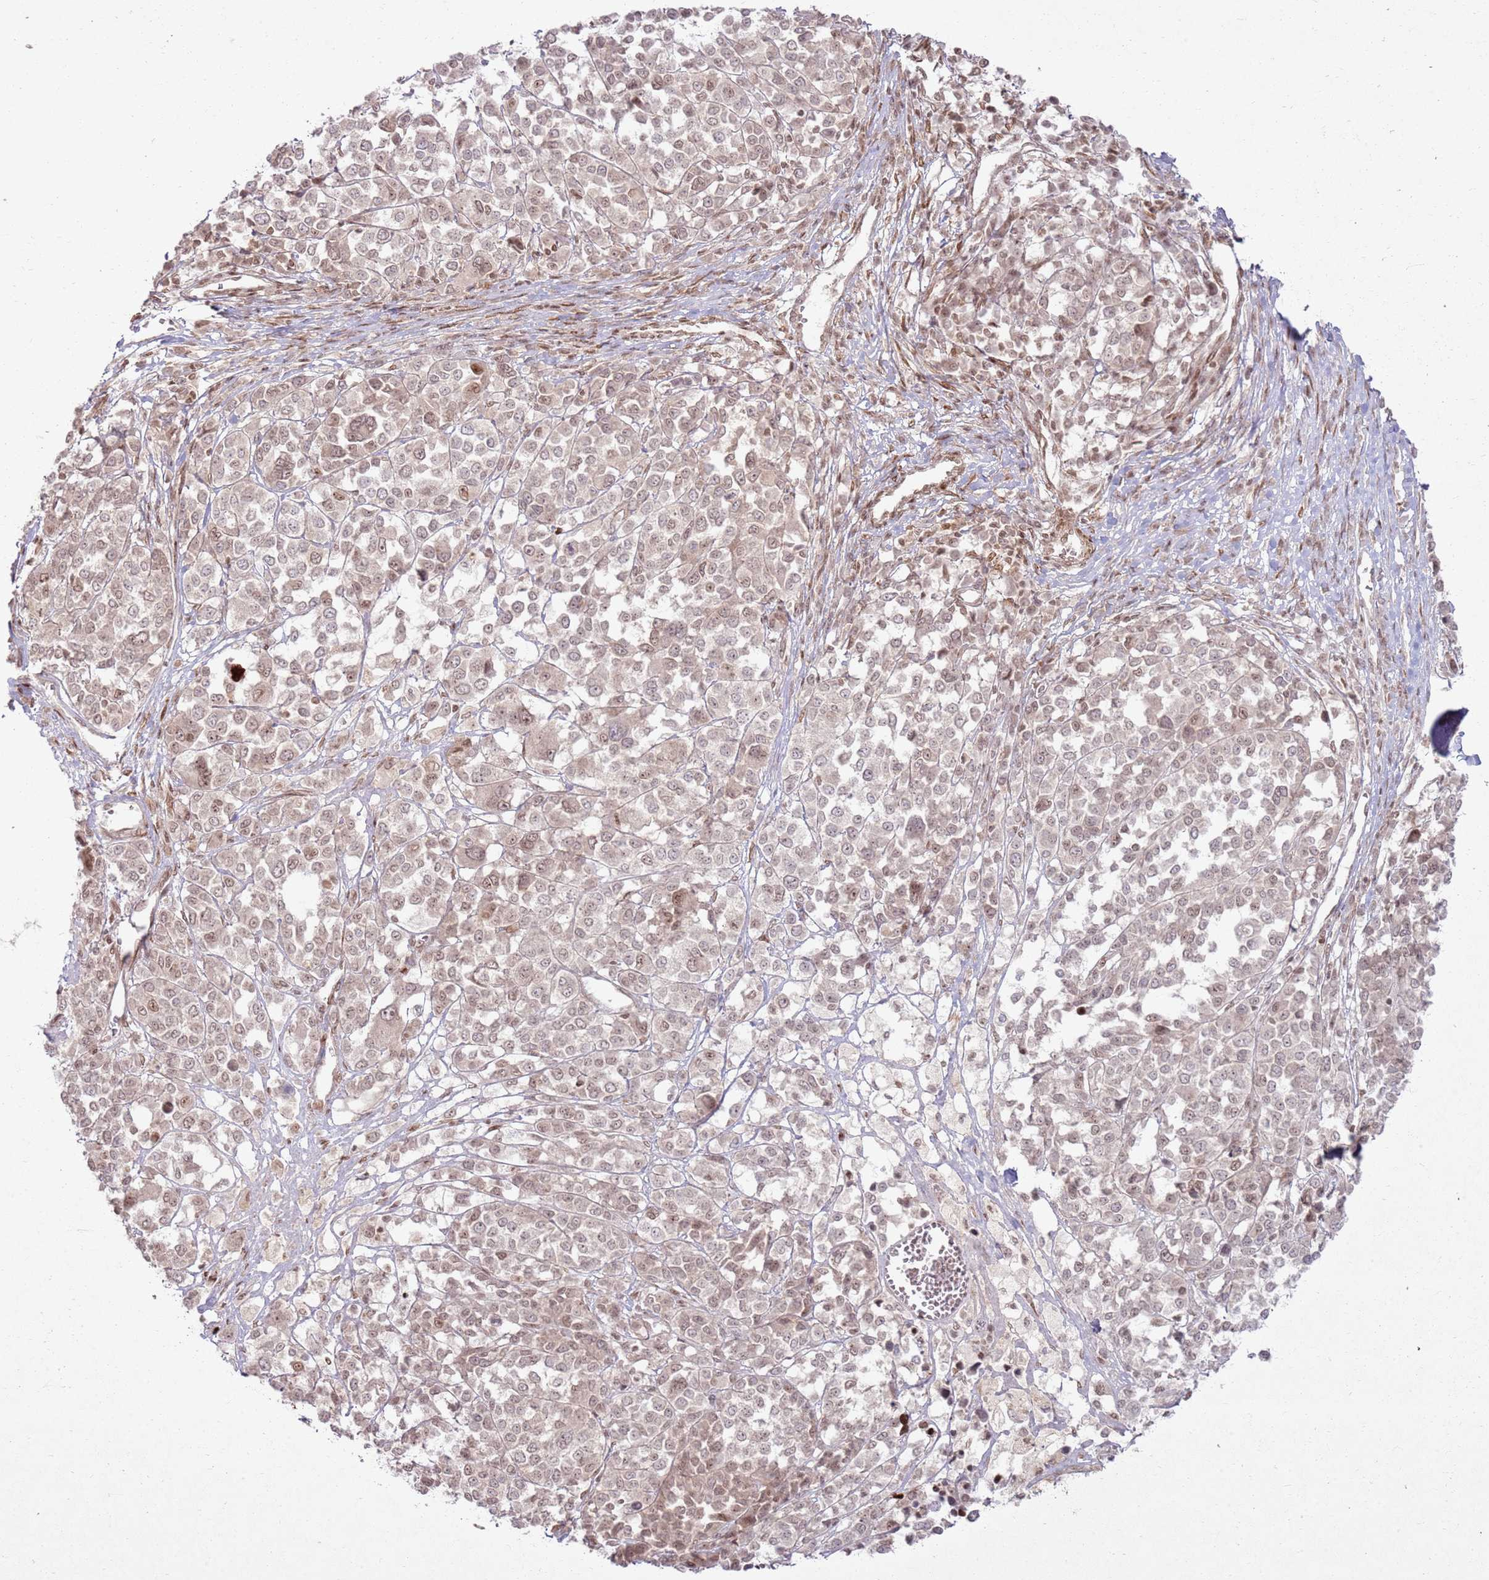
{"staining": {"intensity": "weak", "quantity": ">75%", "location": "nuclear"}, "tissue": "melanoma", "cell_type": "Tumor cells", "image_type": "cancer", "snomed": [{"axis": "morphology", "description": "Malignant melanoma, Metastatic site"}, {"axis": "topography", "description": "Lymph node"}], "caption": "Immunohistochemistry of malignant melanoma (metastatic site) exhibits low levels of weak nuclear positivity in about >75% of tumor cells.", "gene": "KLHL36", "patient": {"sex": "male", "age": 44}}